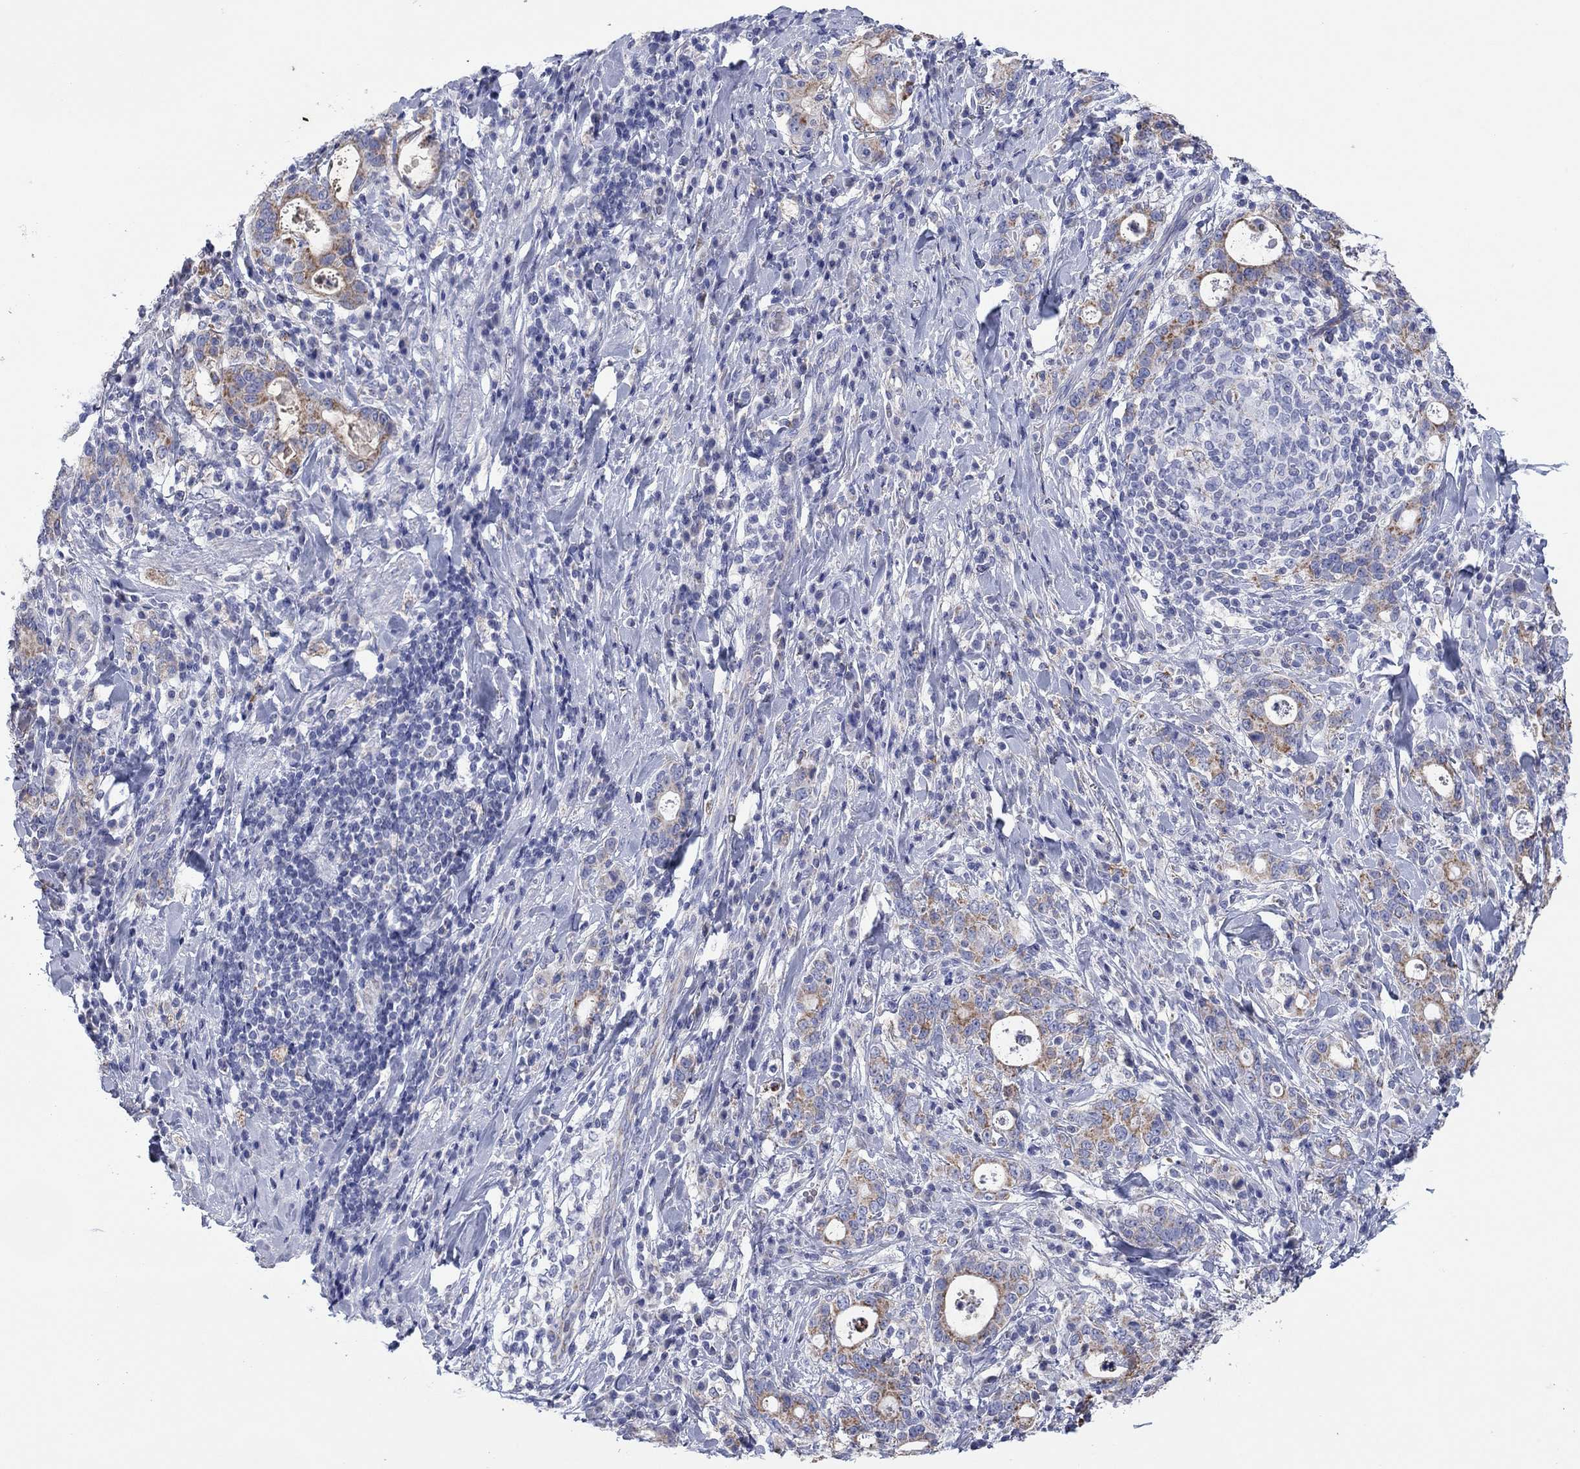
{"staining": {"intensity": "moderate", "quantity": "25%-75%", "location": "cytoplasmic/membranous"}, "tissue": "stomach cancer", "cell_type": "Tumor cells", "image_type": "cancer", "snomed": [{"axis": "morphology", "description": "Adenocarcinoma, NOS"}, {"axis": "topography", "description": "Stomach"}], "caption": "Immunohistochemical staining of stomach cancer (adenocarcinoma) shows medium levels of moderate cytoplasmic/membranous positivity in approximately 25%-75% of tumor cells.", "gene": "MGST3", "patient": {"sex": "male", "age": 79}}